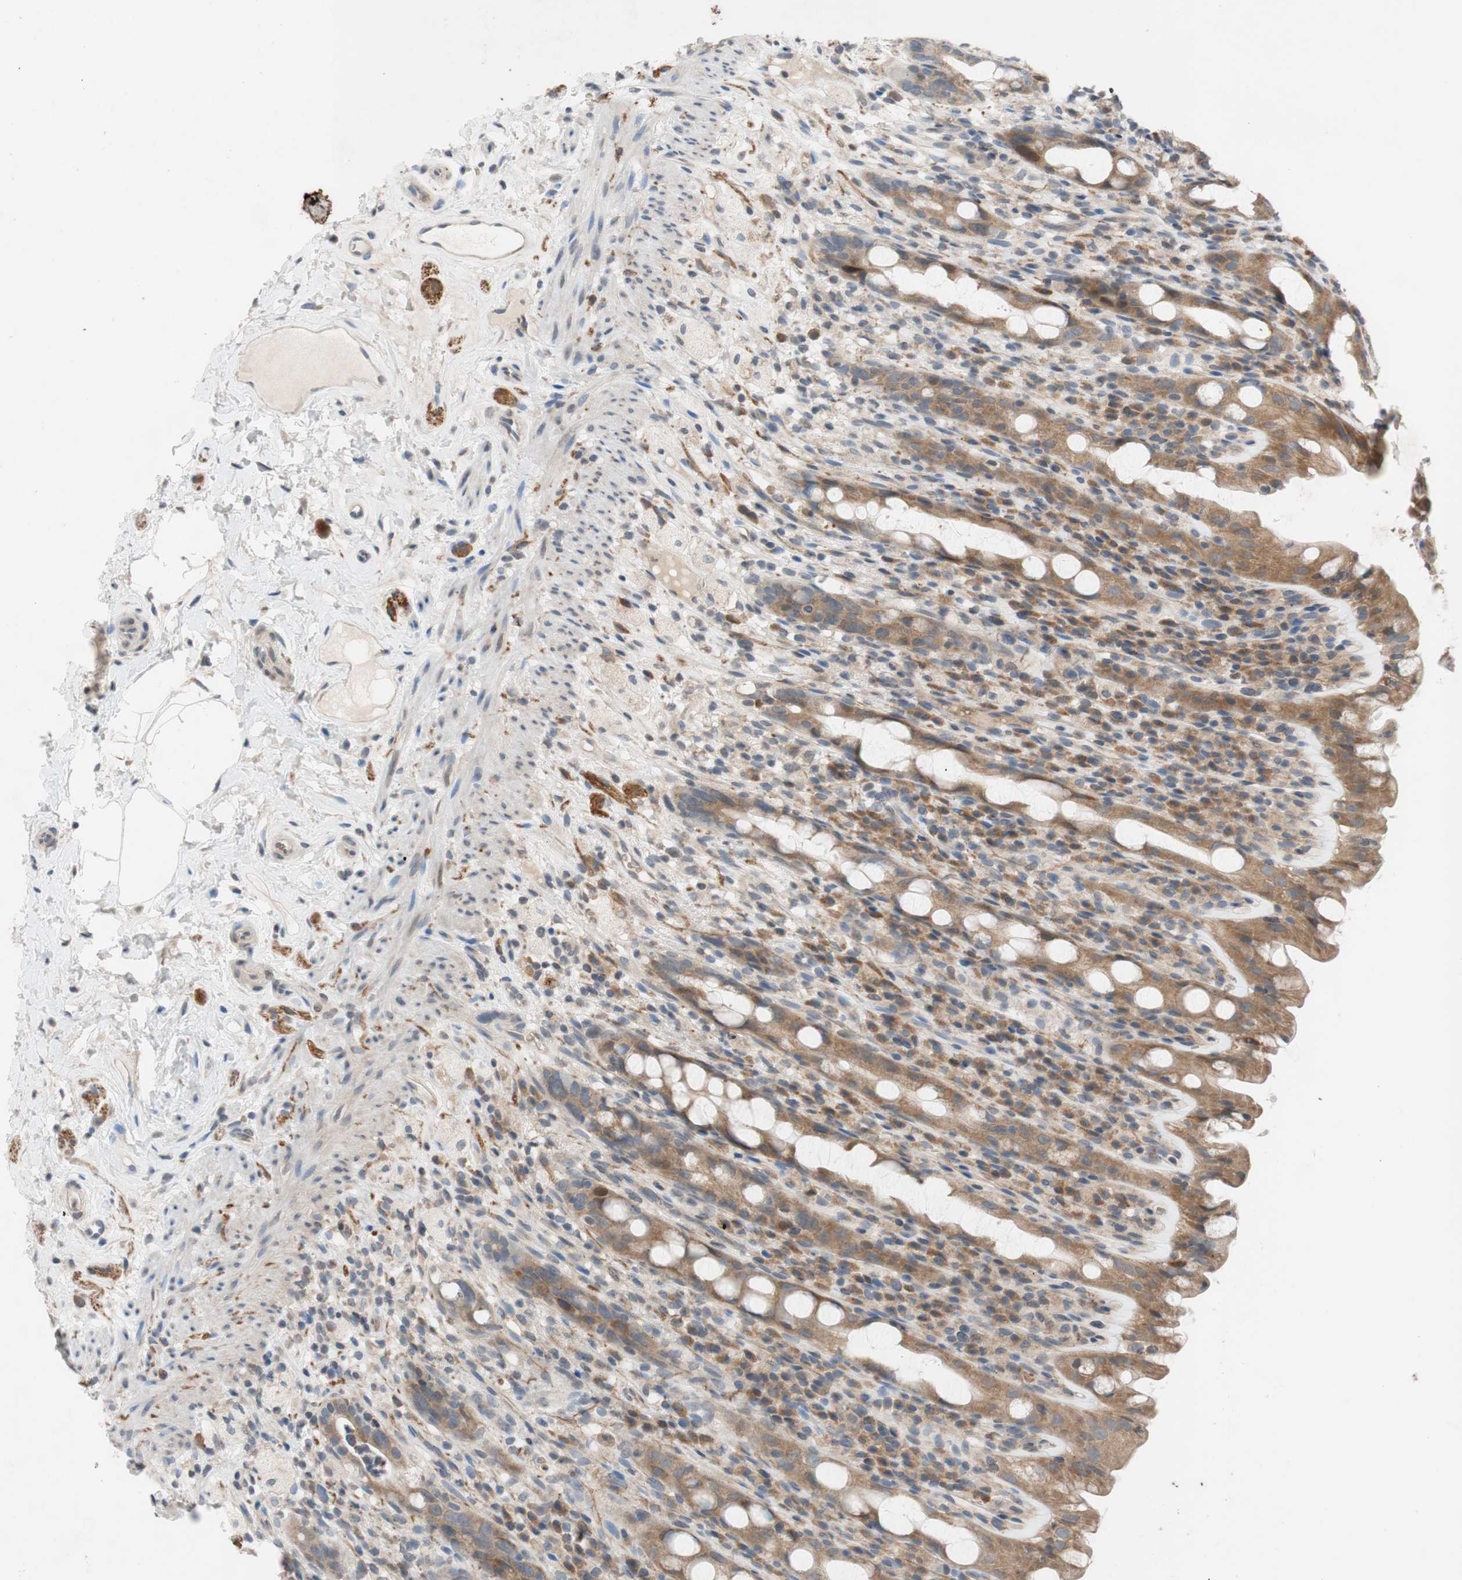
{"staining": {"intensity": "moderate", "quantity": ">75%", "location": "cytoplasmic/membranous"}, "tissue": "rectum", "cell_type": "Glandular cells", "image_type": "normal", "snomed": [{"axis": "morphology", "description": "Normal tissue, NOS"}, {"axis": "topography", "description": "Rectum"}], "caption": "Immunohistochemical staining of benign rectum demonstrates >75% levels of moderate cytoplasmic/membranous protein staining in approximately >75% of glandular cells. The staining was performed using DAB (3,3'-diaminobenzidine) to visualize the protein expression in brown, while the nuclei were stained in blue with hematoxylin (Magnification: 20x).", "gene": "ADD2", "patient": {"sex": "male", "age": 44}}